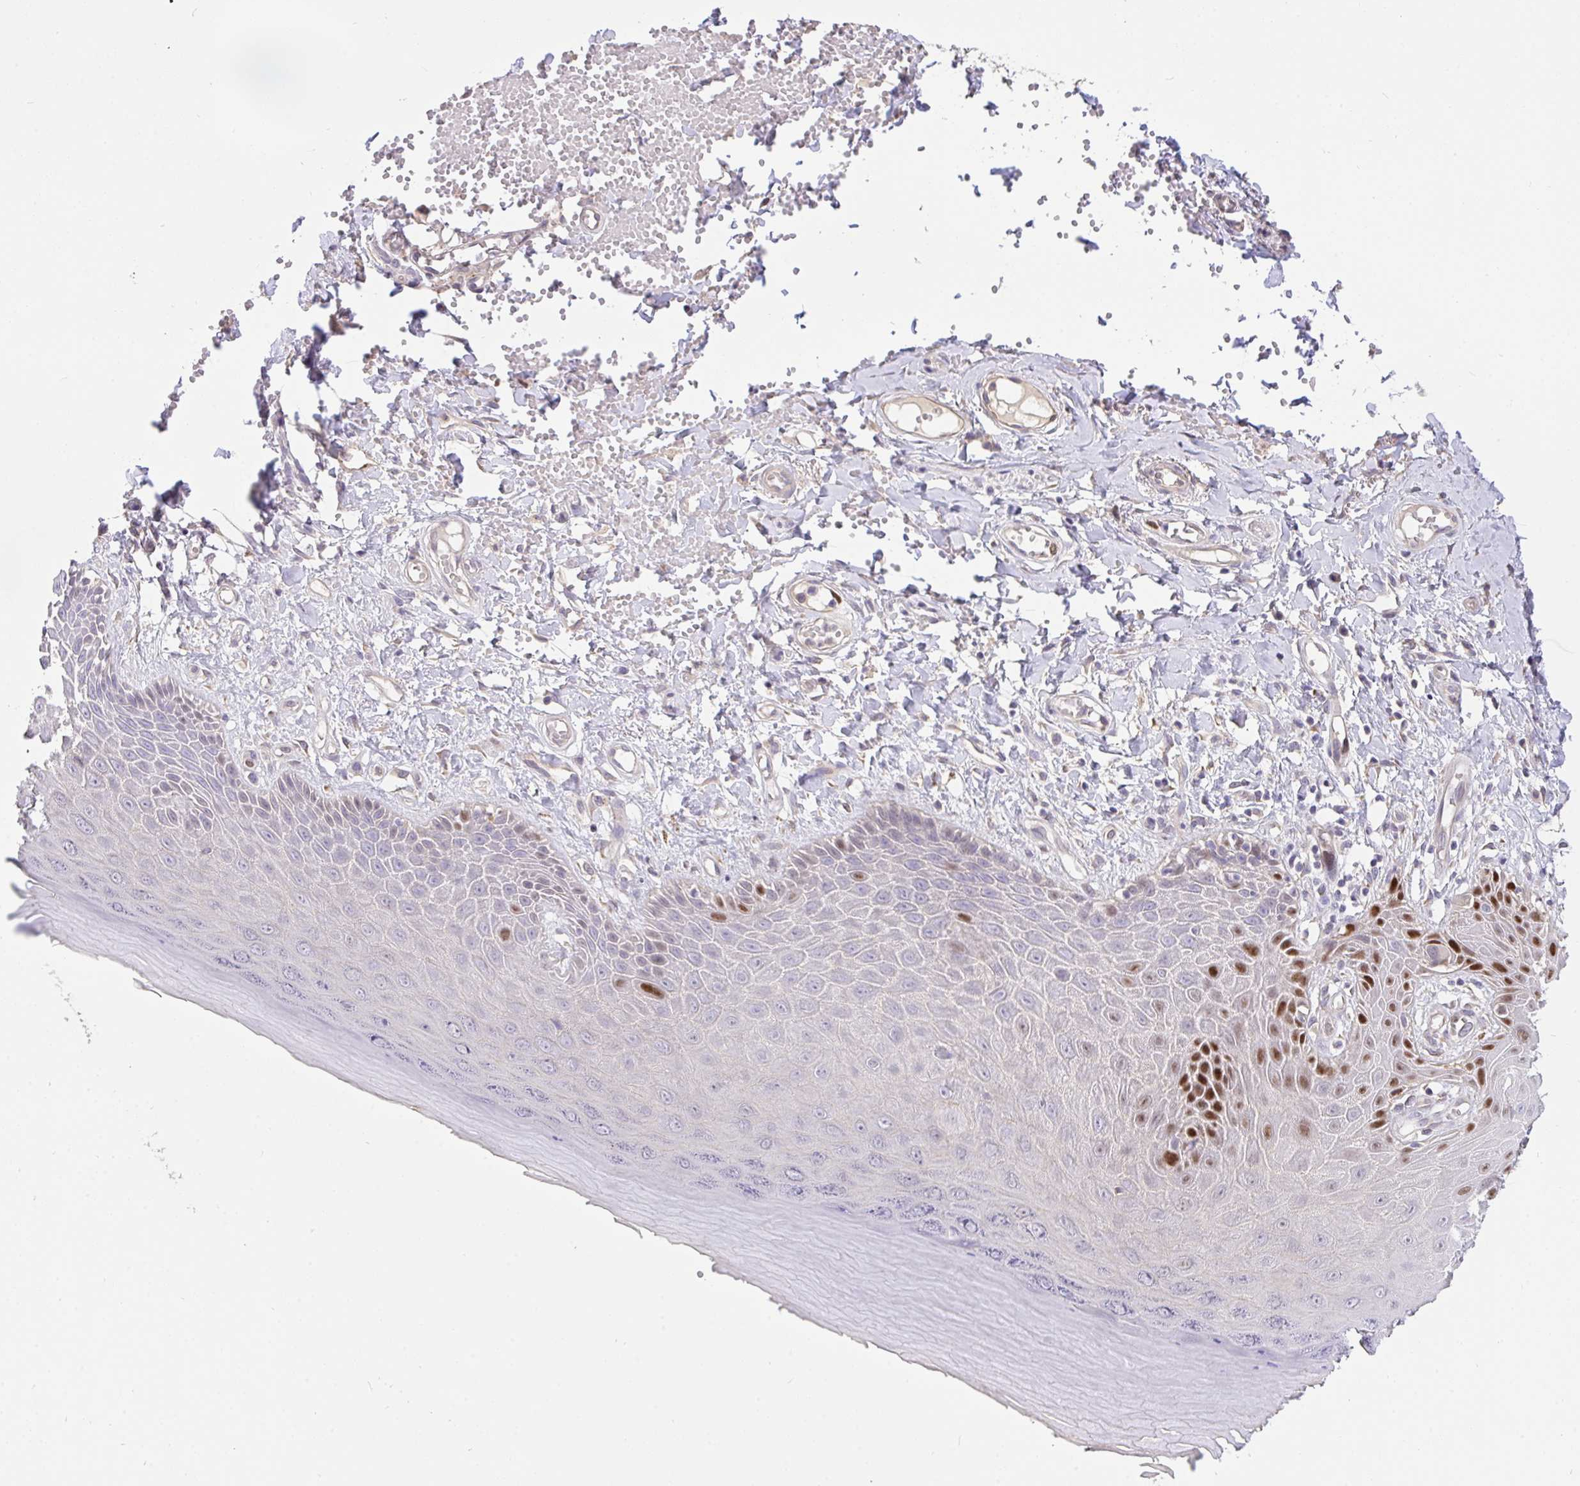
{"staining": {"intensity": "strong", "quantity": "<25%", "location": "cytoplasmic/membranous,nuclear"}, "tissue": "skin", "cell_type": "Epidermal cells", "image_type": "normal", "snomed": [{"axis": "morphology", "description": "Normal tissue, NOS"}, {"axis": "topography", "description": "Anal"}, {"axis": "topography", "description": "Peripheral nerve tissue"}], "caption": "This histopathology image demonstrates IHC staining of benign skin, with medium strong cytoplasmic/membranous,nuclear staining in approximately <25% of epidermal cells.", "gene": "C19orf54", "patient": {"sex": "male", "age": 78}}